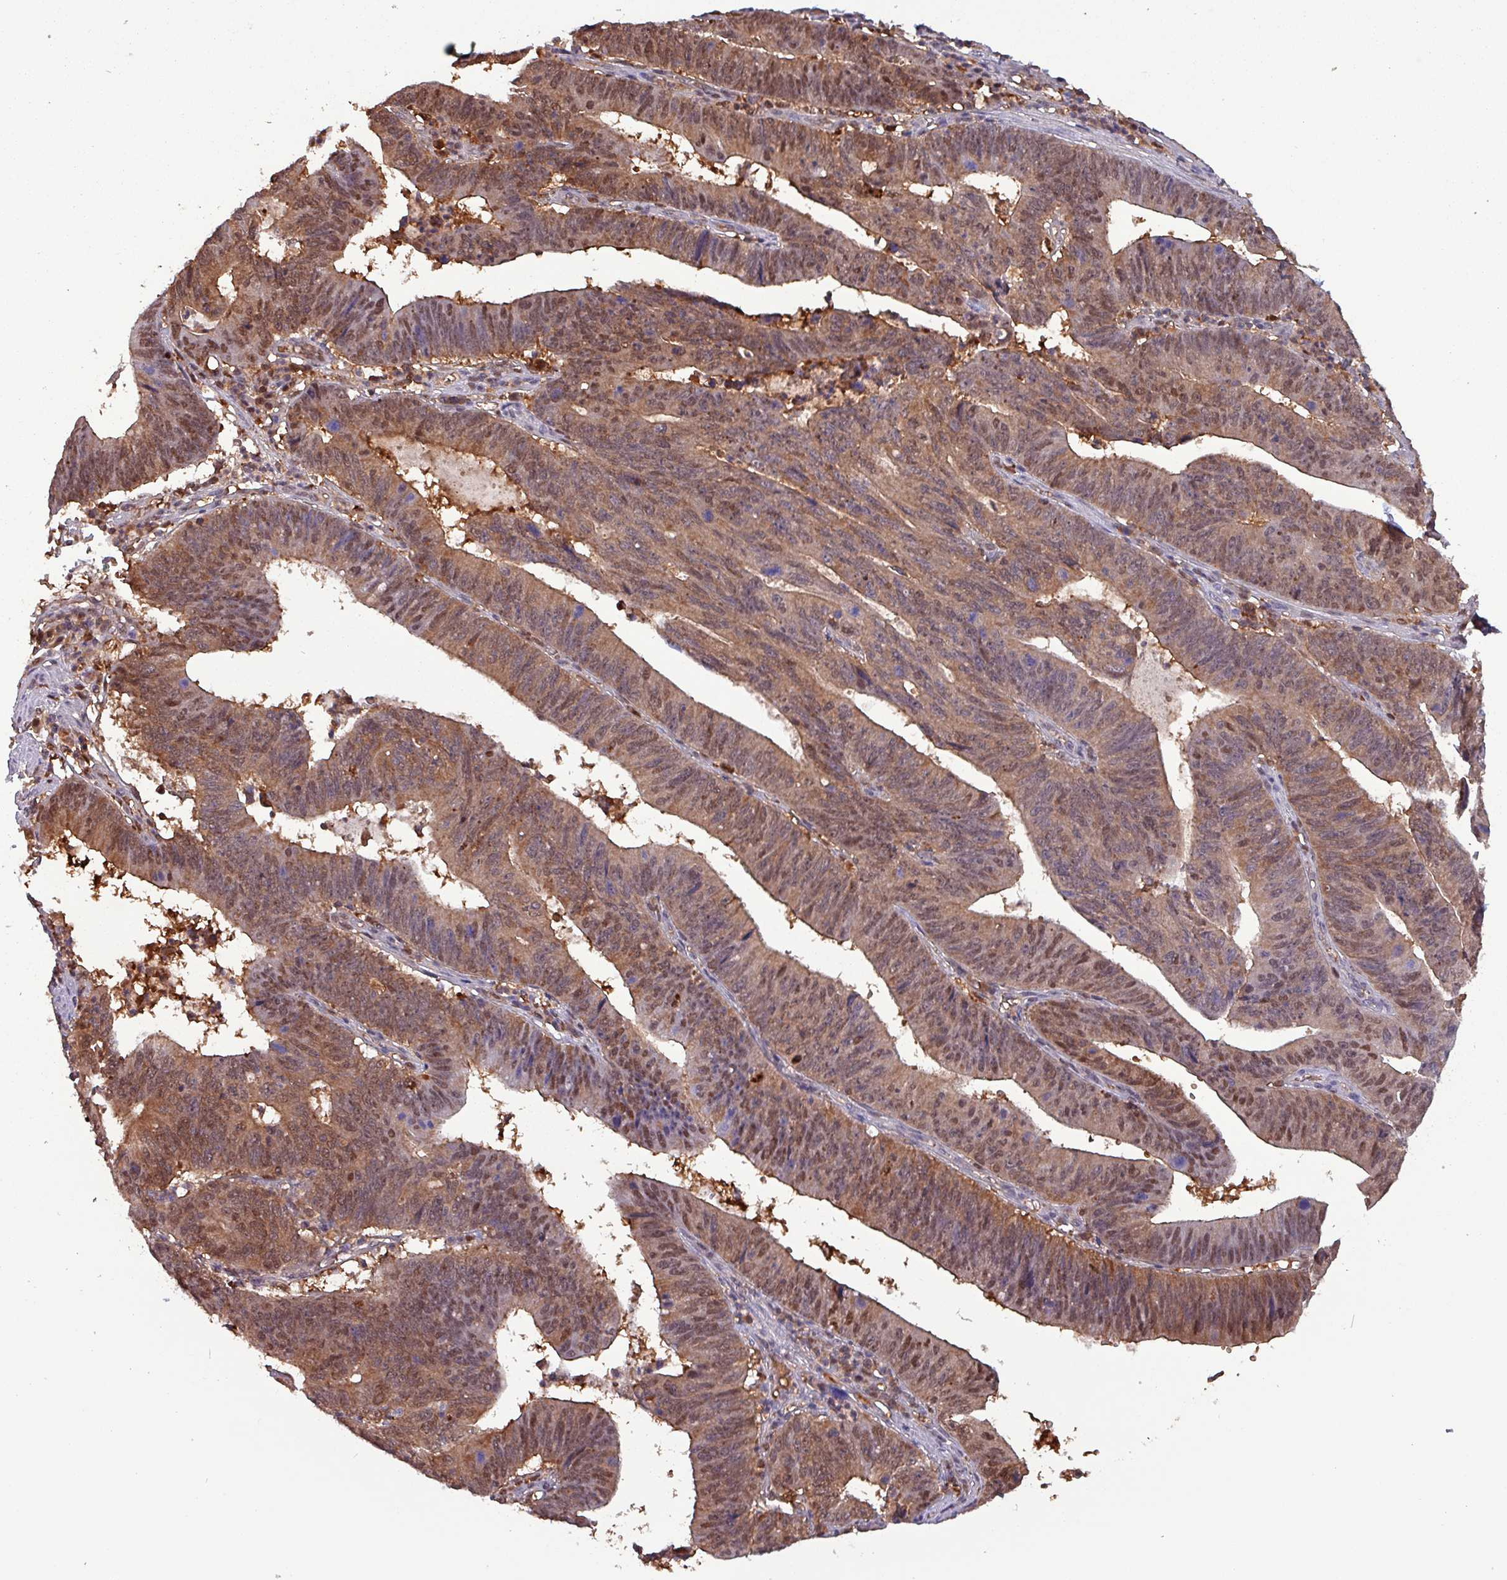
{"staining": {"intensity": "moderate", "quantity": ">75%", "location": "cytoplasmic/membranous,nuclear"}, "tissue": "stomach cancer", "cell_type": "Tumor cells", "image_type": "cancer", "snomed": [{"axis": "morphology", "description": "Adenocarcinoma, NOS"}, {"axis": "topography", "description": "Stomach"}], "caption": "This photomicrograph demonstrates stomach cancer (adenocarcinoma) stained with immunohistochemistry (IHC) to label a protein in brown. The cytoplasmic/membranous and nuclear of tumor cells show moderate positivity for the protein. Nuclei are counter-stained blue.", "gene": "PSMB8", "patient": {"sex": "male", "age": 59}}